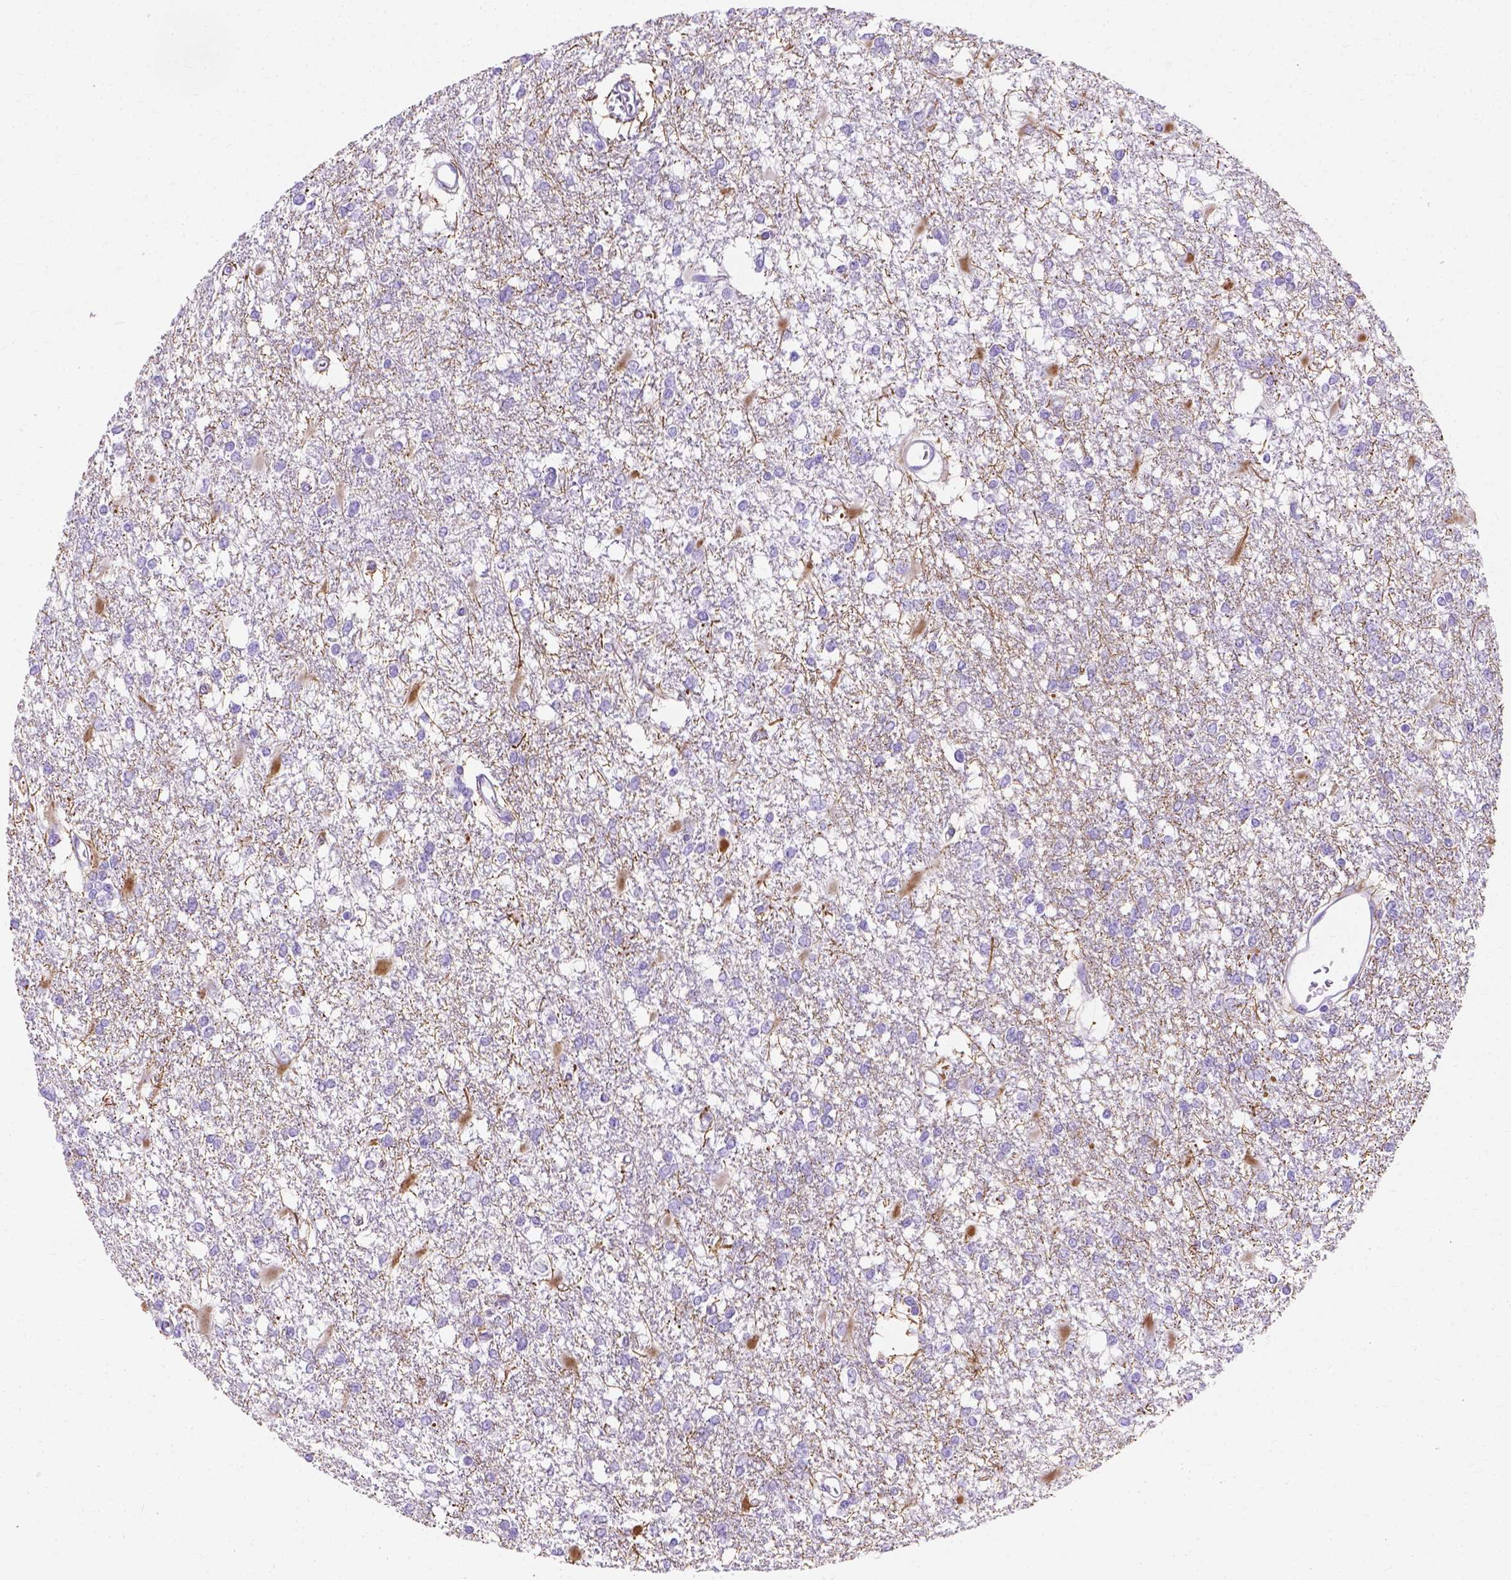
{"staining": {"intensity": "negative", "quantity": "none", "location": "none"}, "tissue": "glioma", "cell_type": "Tumor cells", "image_type": "cancer", "snomed": [{"axis": "morphology", "description": "Glioma, malignant, High grade"}, {"axis": "topography", "description": "Cerebral cortex"}], "caption": "Photomicrograph shows no protein staining in tumor cells of glioma tissue. (DAB immunohistochemistry with hematoxylin counter stain).", "gene": "MYH15", "patient": {"sex": "male", "age": 79}}